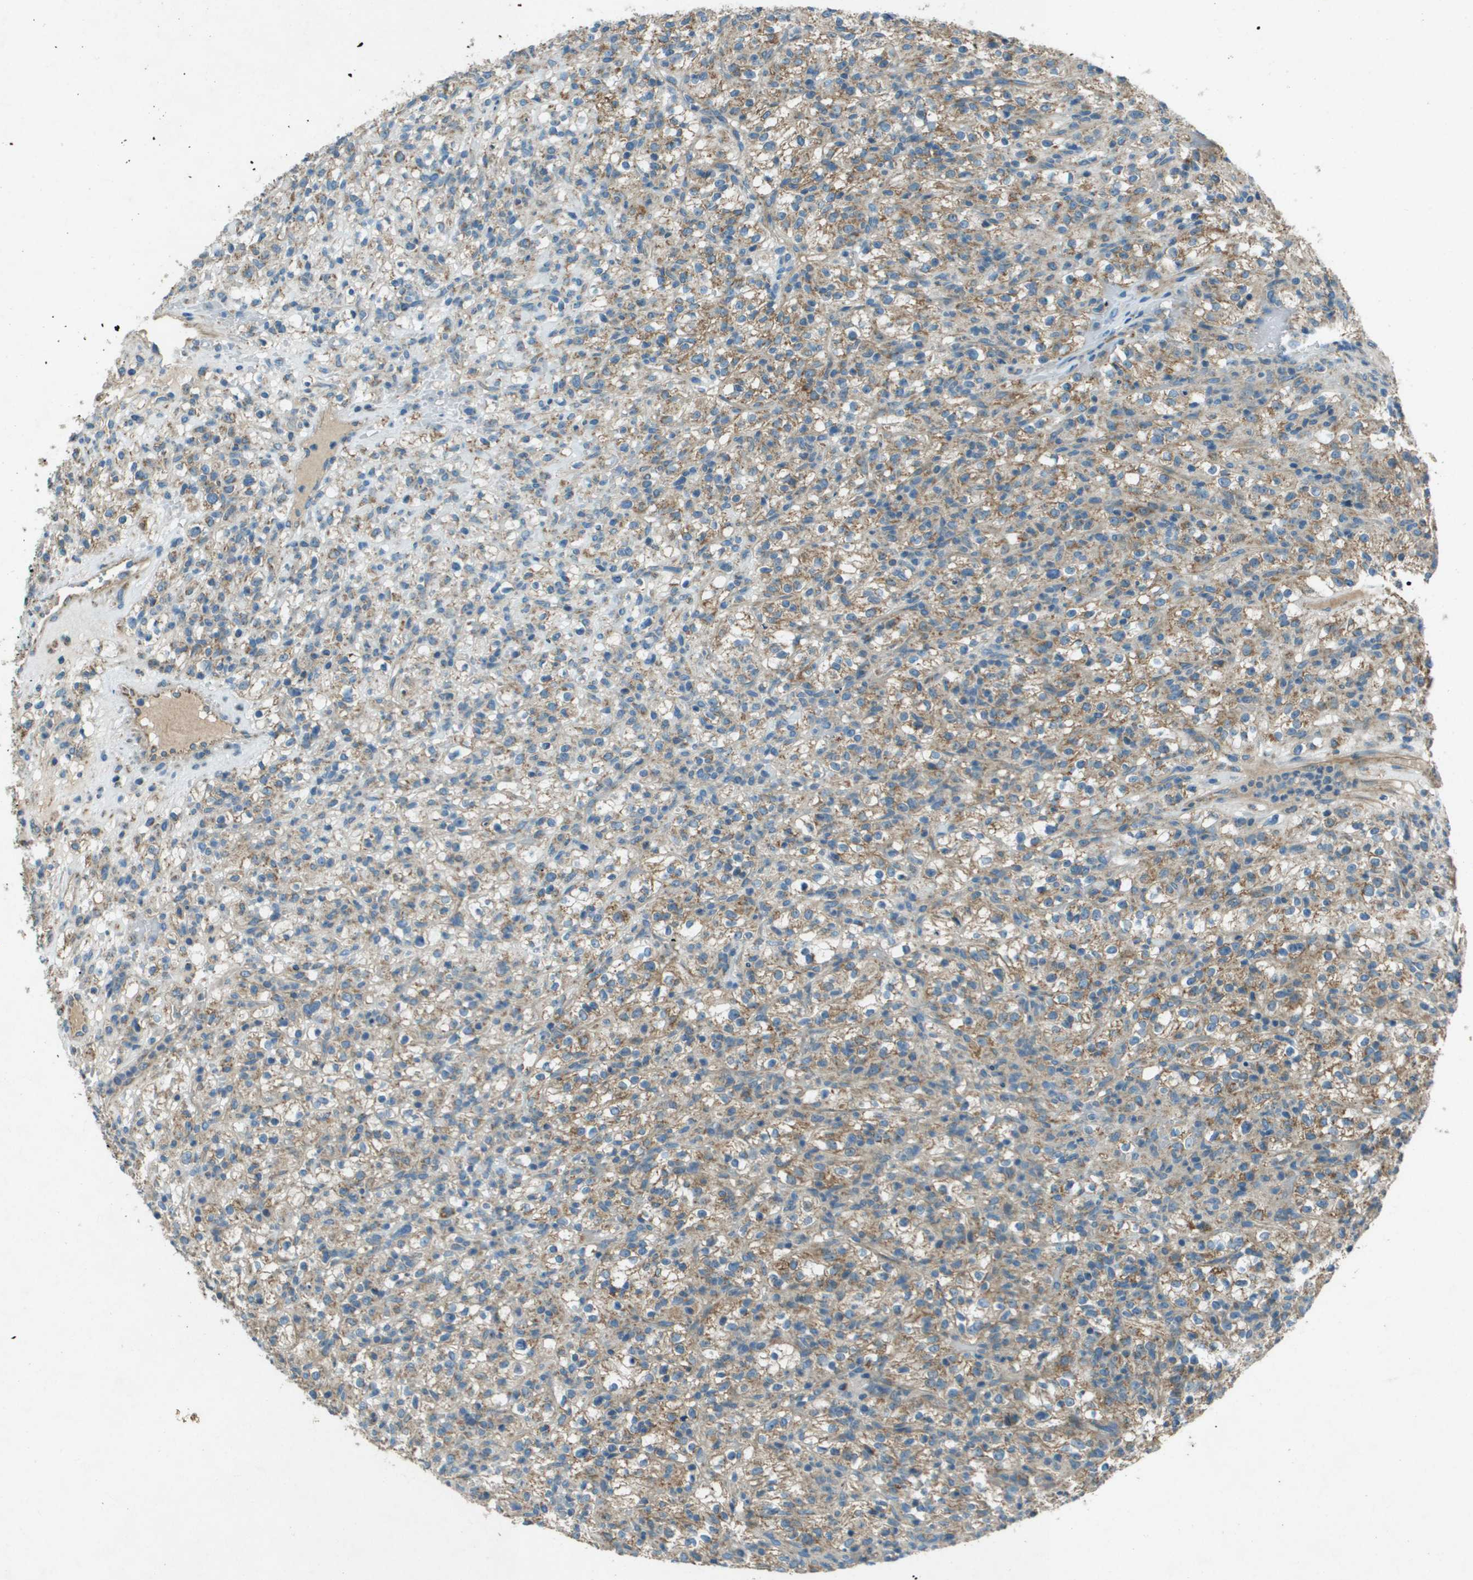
{"staining": {"intensity": "moderate", "quantity": ">75%", "location": "cytoplasmic/membranous"}, "tissue": "renal cancer", "cell_type": "Tumor cells", "image_type": "cancer", "snomed": [{"axis": "morphology", "description": "Normal tissue, NOS"}, {"axis": "morphology", "description": "Adenocarcinoma, NOS"}, {"axis": "topography", "description": "Kidney"}], "caption": "IHC (DAB) staining of adenocarcinoma (renal) shows moderate cytoplasmic/membranous protein positivity in approximately >75% of tumor cells.", "gene": "MIGA1", "patient": {"sex": "female", "age": 72}}